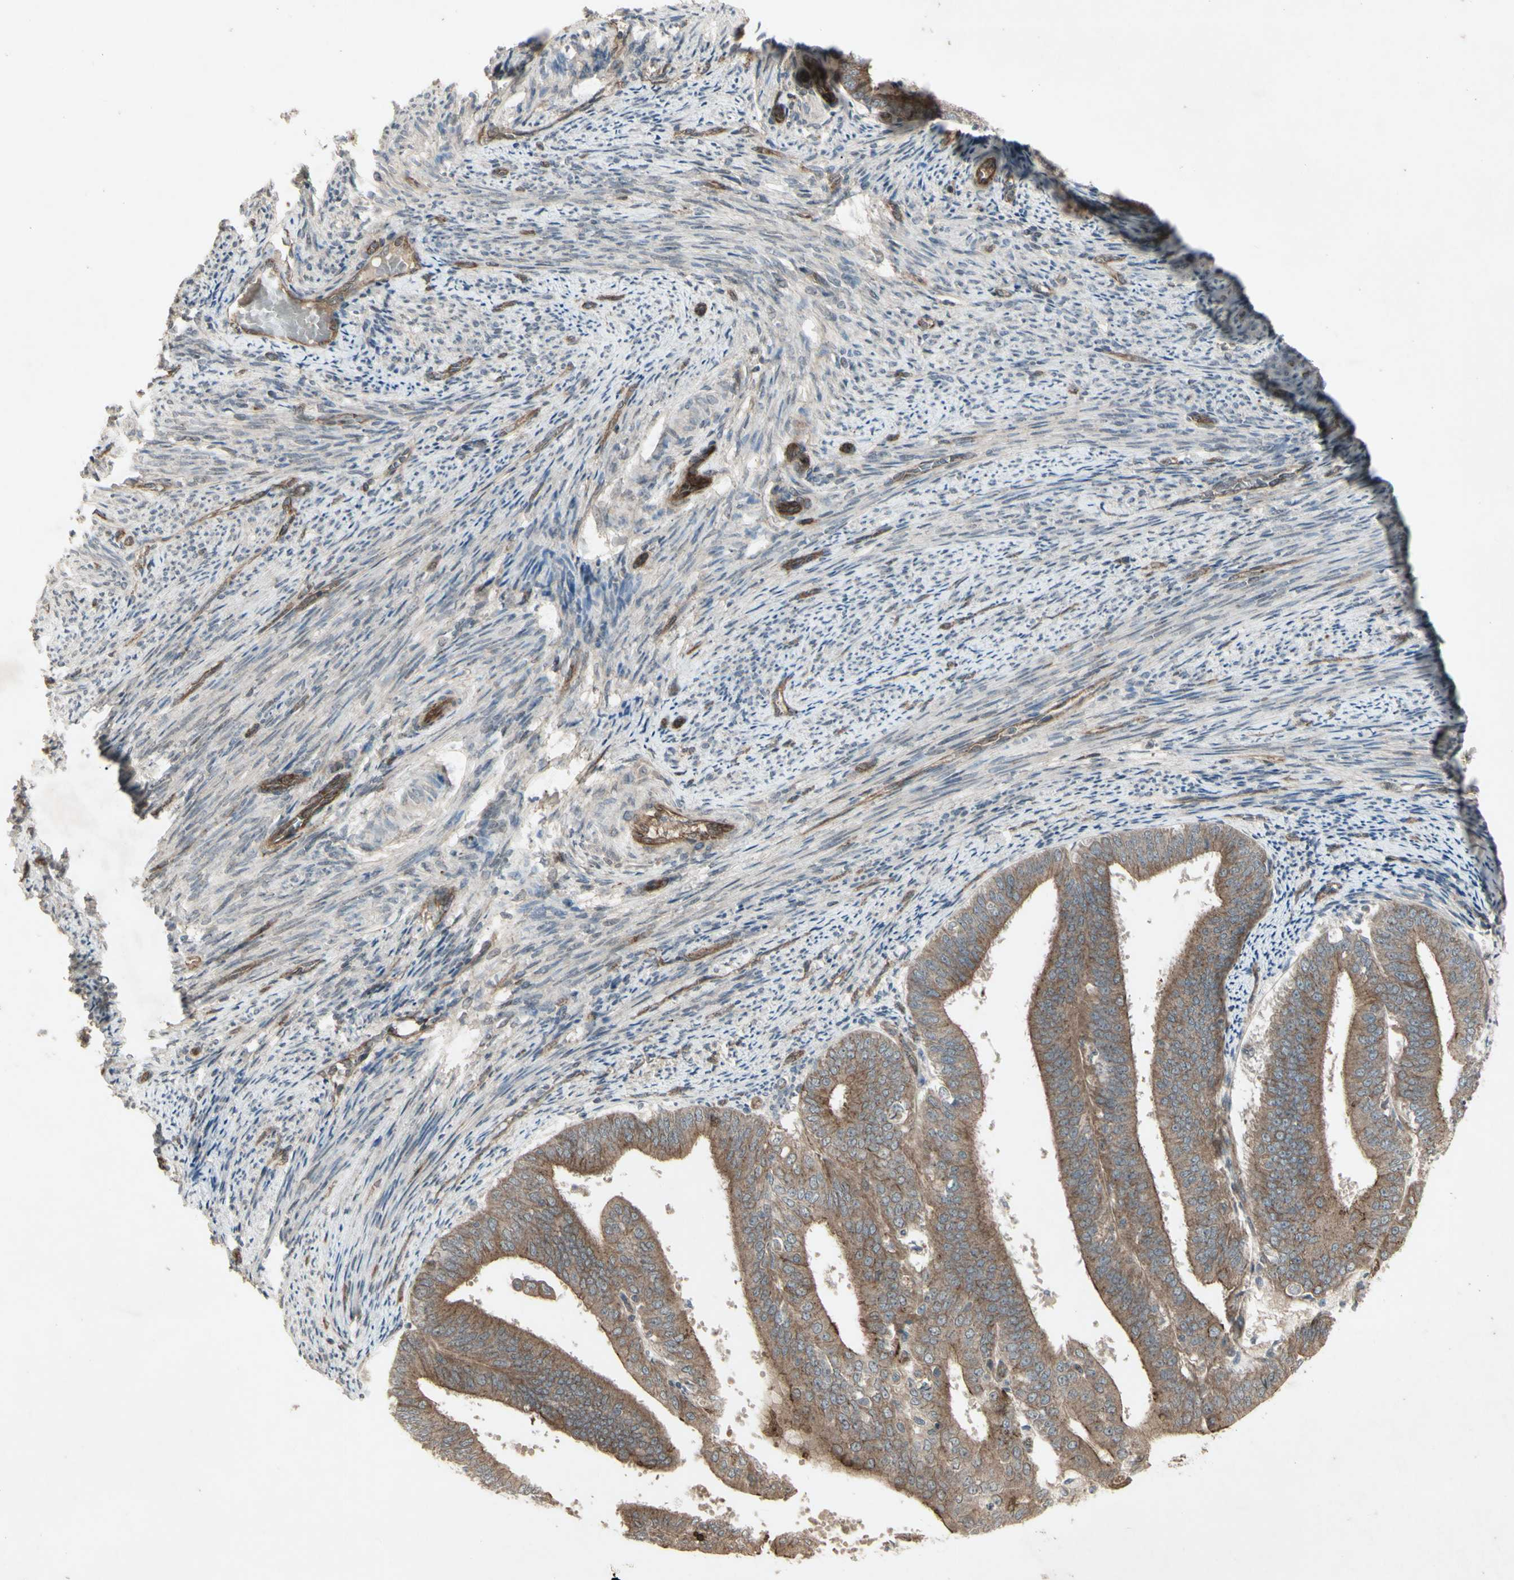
{"staining": {"intensity": "moderate", "quantity": "<25%", "location": "cytoplasmic/membranous"}, "tissue": "endometrial cancer", "cell_type": "Tumor cells", "image_type": "cancer", "snomed": [{"axis": "morphology", "description": "Adenocarcinoma, NOS"}, {"axis": "topography", "description": "Endometrium"}], "caption": "This photomicrograph shows IHC staining of endometrial adenocarcinoma, with low moderate cytoplasmic/membranous staining in approximately <25% of tumor cells.", "gene": "JAG1", "patient": {"sex": "female", "age": 63}}